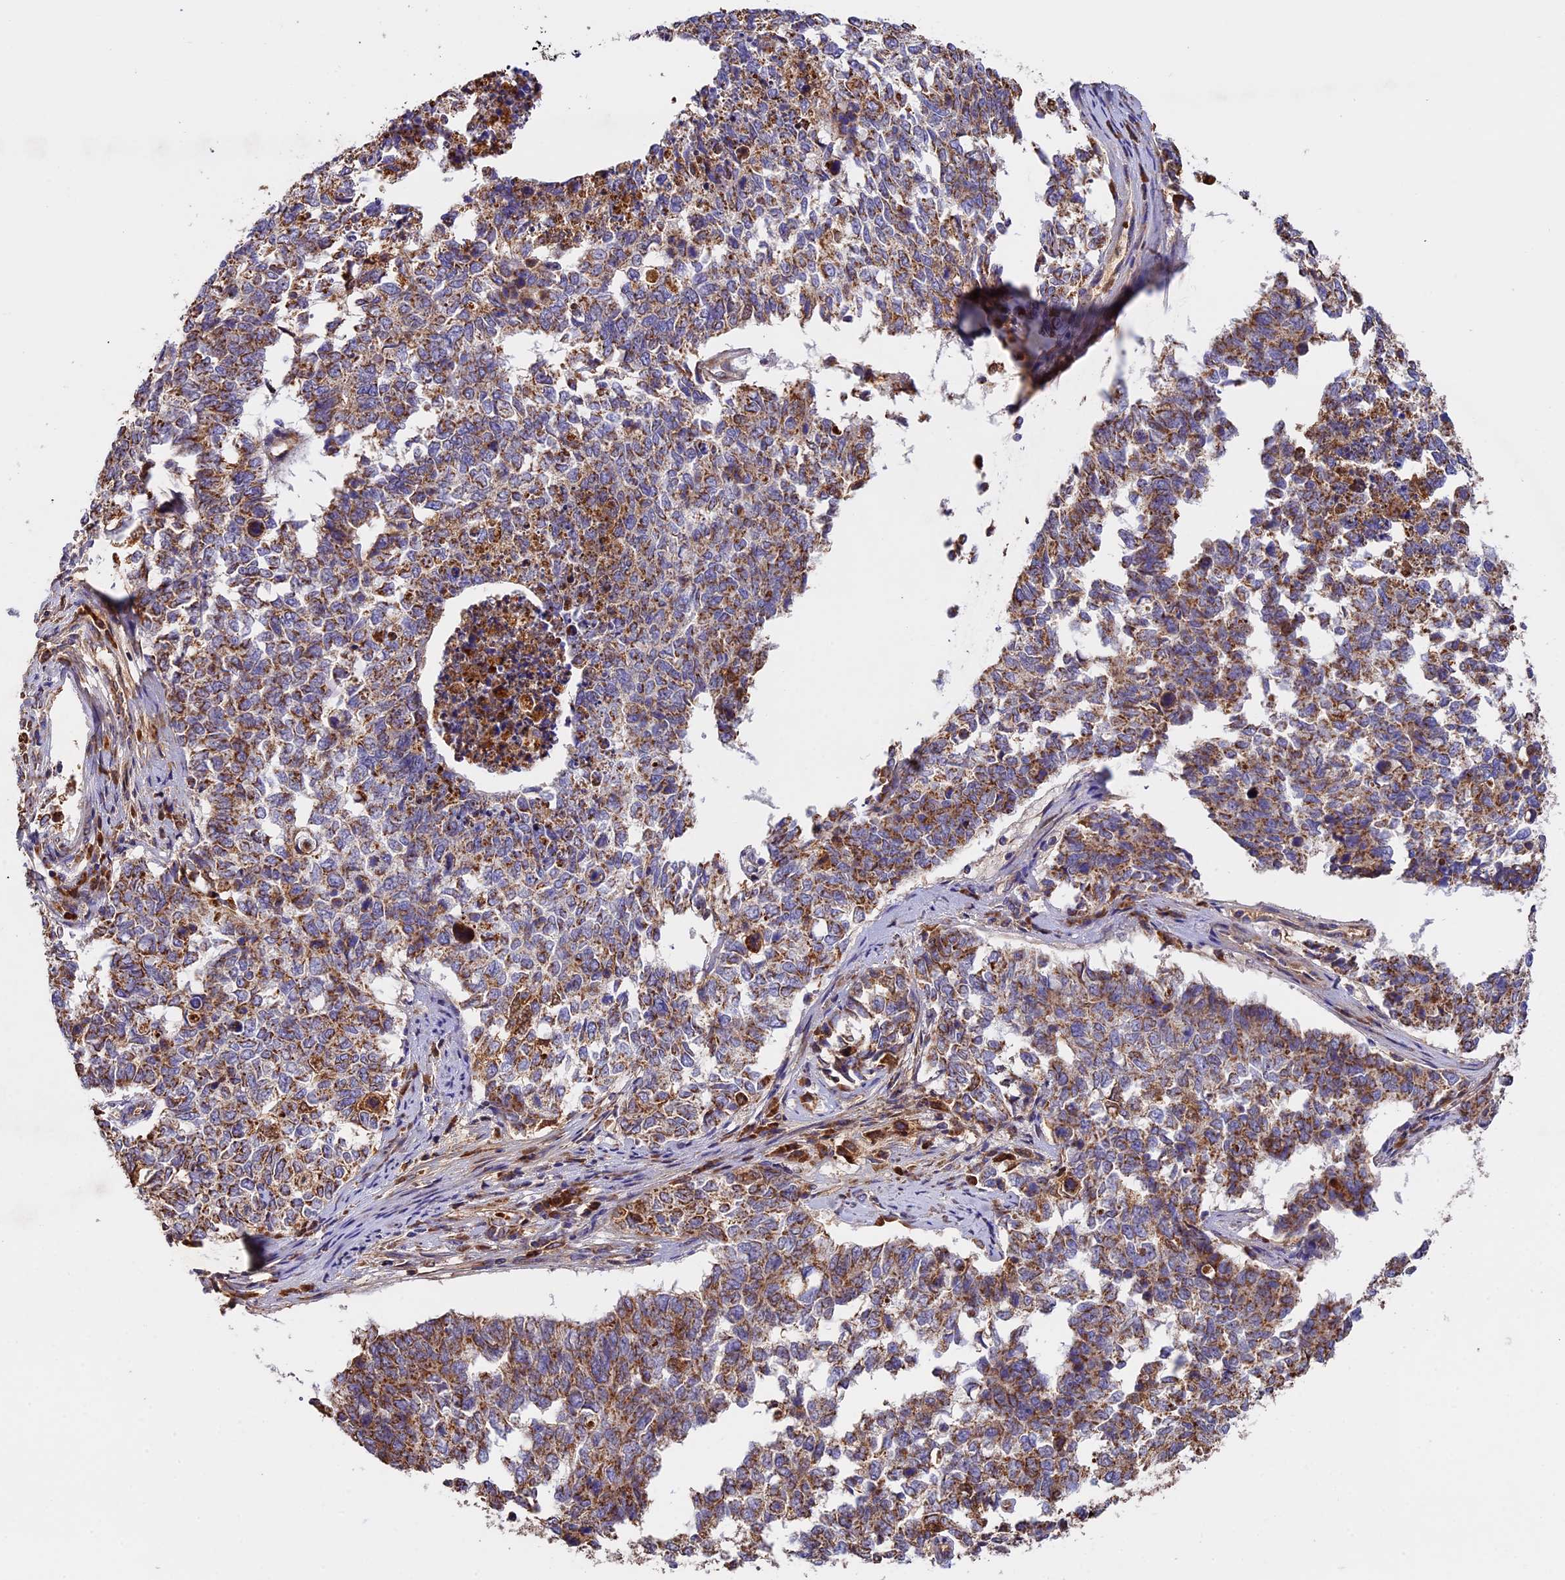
{"staining": {"intensity": "strong", "quantity": ">75%", "location": "cytoplasmic/membranous"}, "tissue": "cervical cancer", "cell_type": "Tumor cells", "image_type": "cancer", "snomed": [{"axis": "morphology", "description": "Squamous cell carcinoma, NOS"}, {"axis": "topography", "description": "Cervix"}], "caption": "Immunohistochemistry (DAB (3,3'-diaminobenzidine)) staining of human squamous cell carcinoma (cervical) displays strong cytoplasmic/membranous protein expression in approximately >75% of tumor cells. Using DAB (3,3'-diaminobenzidine) (brown) and hematoxylin (blue) stains, captured at high magnification using brightfield microscopy.", "gene": "OCEL1", "patient": {"sex": "female", "age": 63}}